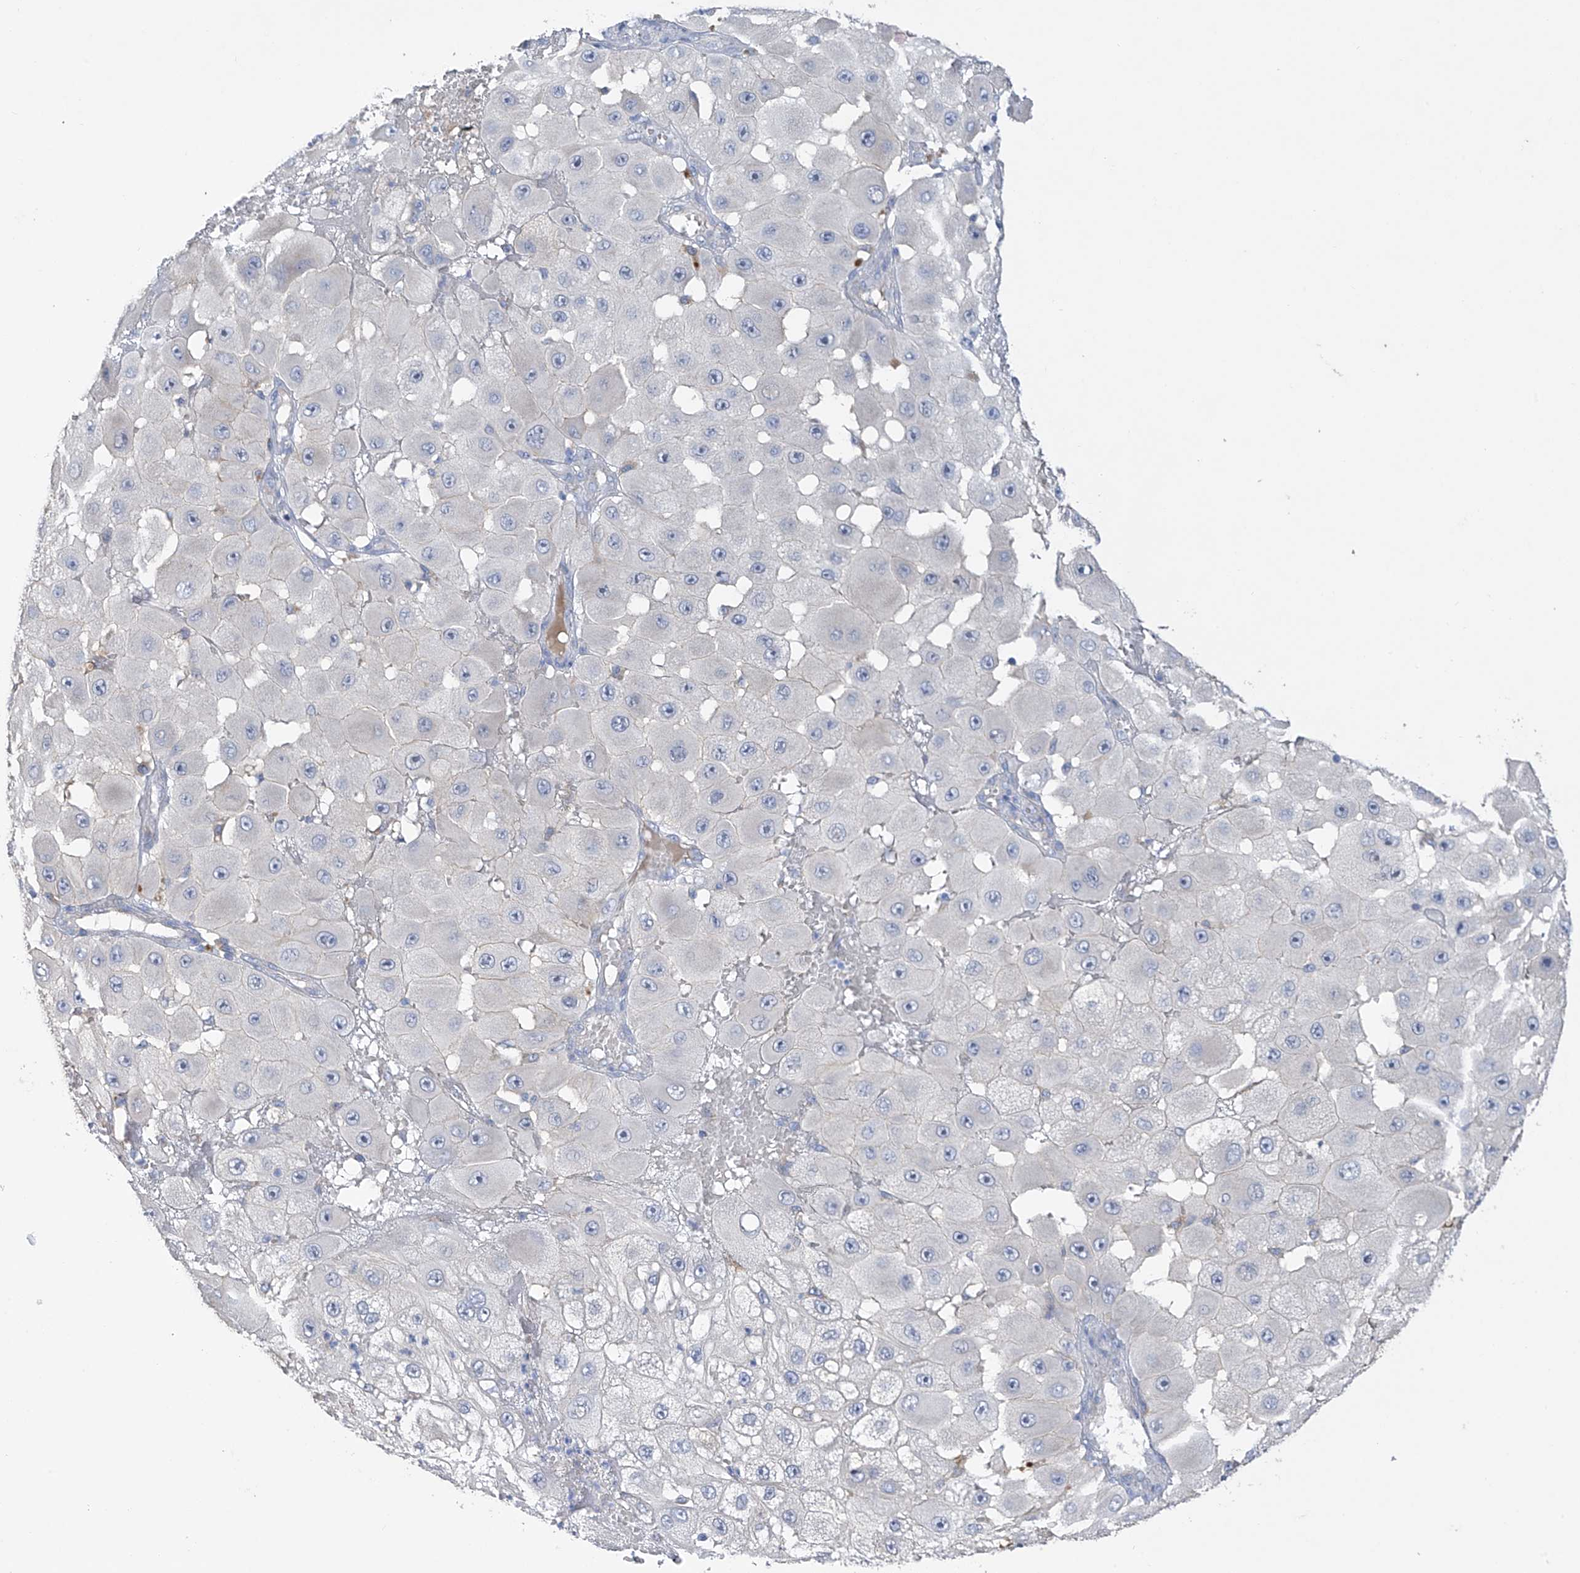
{"staining": {"intensity": "negative", "quantity": "none", "location": "none"}, "tissue": "melanoma", "cell_type": "Tumor cells", "image_type": "cancer", "snomed": [{"axis": "morphology", "description": "Malignant melanoma, NOS"}, {"axis": "topography", "description": "Skin"}], "caption": "The photomicrograph demonstrates no significant staining in tumor cells of melanoma.", "gene": "PRSS12", "patient": {"sex": "female", "age": 81}}